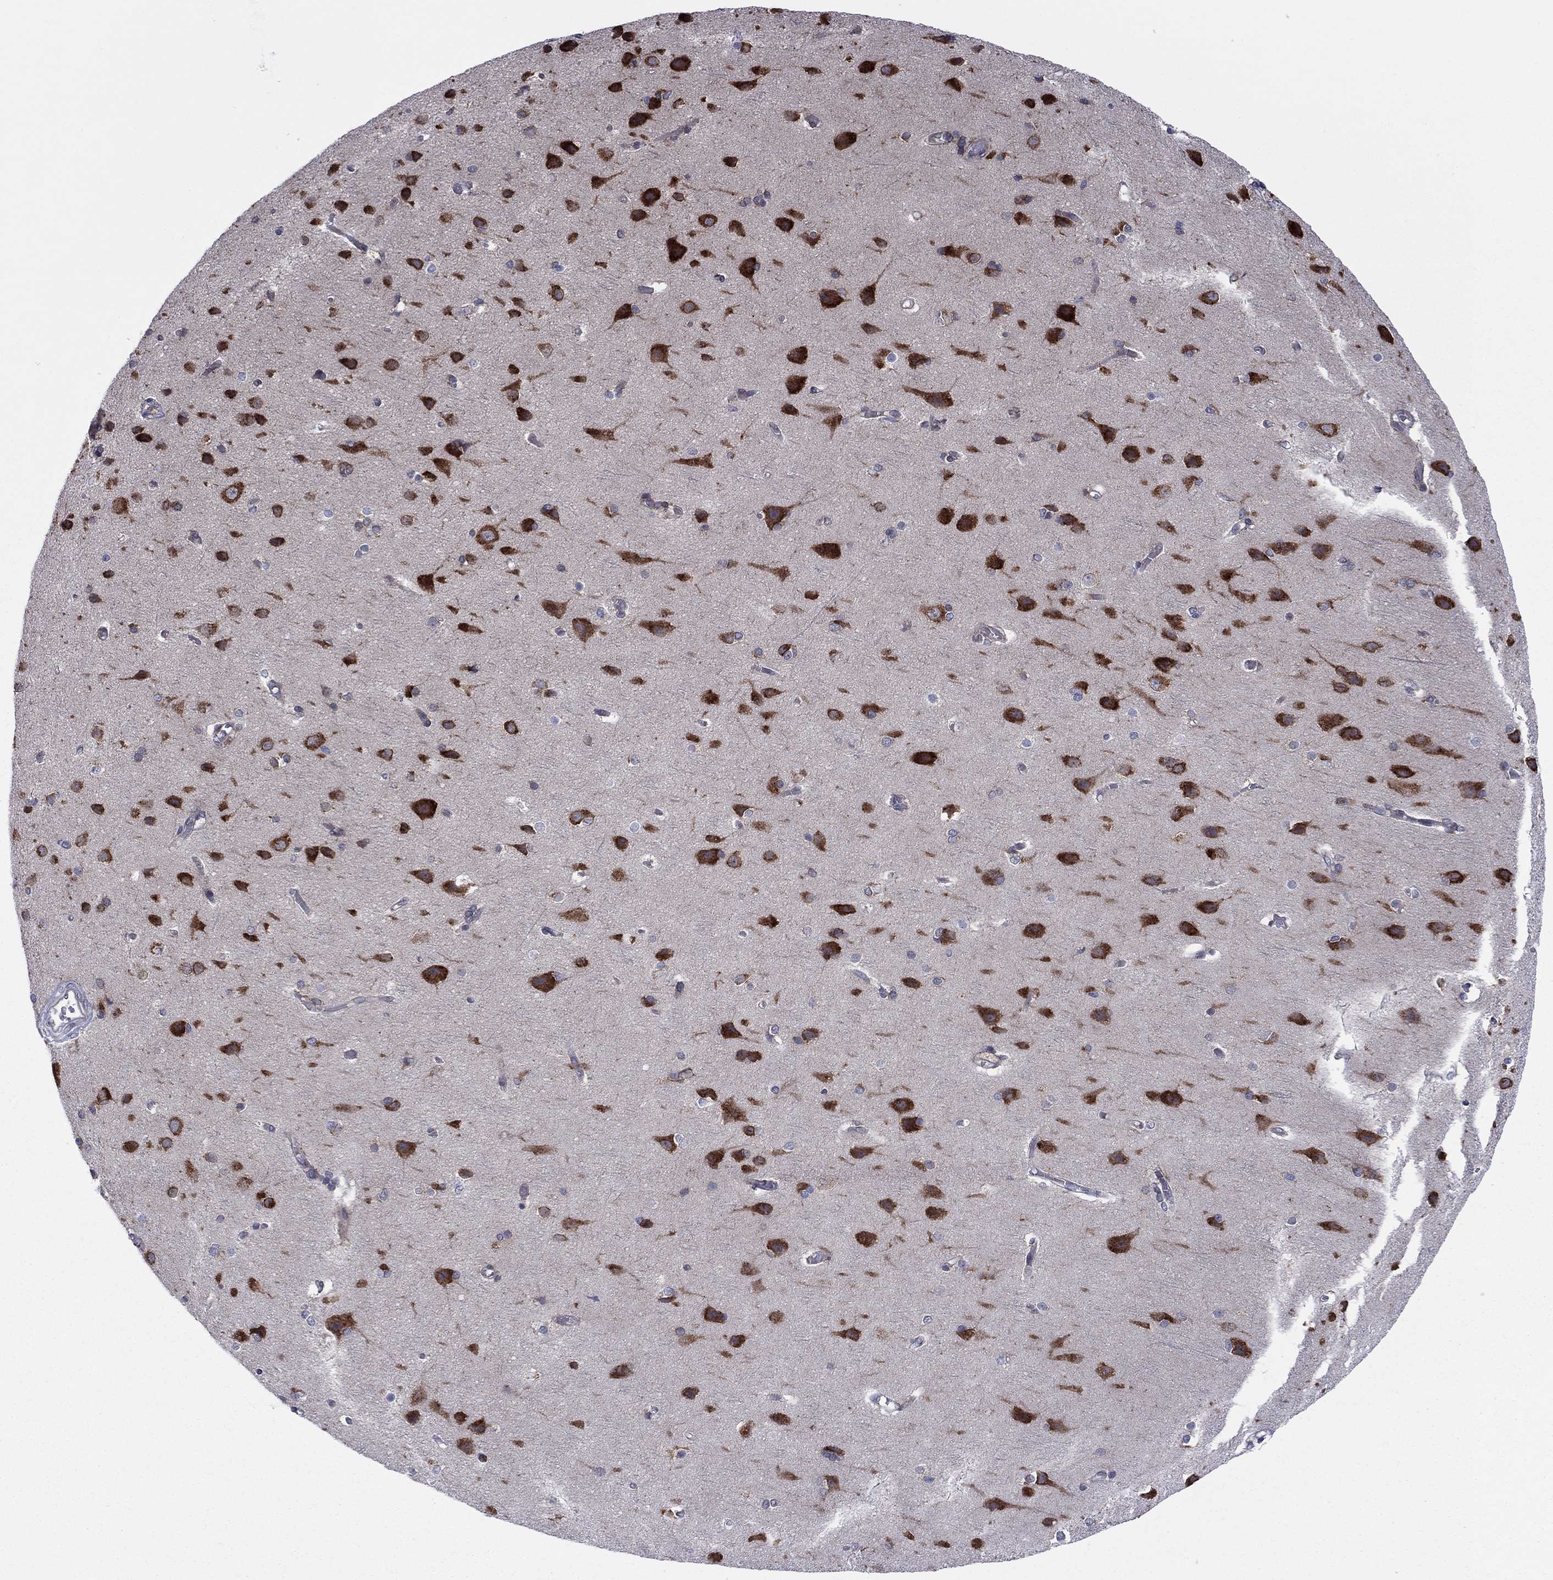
{"staining": {"intensity": "negative", "quantity": "none", "location": "none"}, "tissue": "cerebral cortex", "cell_type": "Endothelial cells", "image_type": "normal", "snomed": [{"axis": "morphology", "description": "Normal tissue, NOS"}, {"axis": "topography", "description": "Cerebral cortex"}], "caption": "Immunohistochemistry (IHC) photomicrograph of normal cerebral cortex stained for a protein (brown), which reveals no expression in endothelial cells.", "gene": "GPR155", "patient": {"sex": "male", "age": 37}}